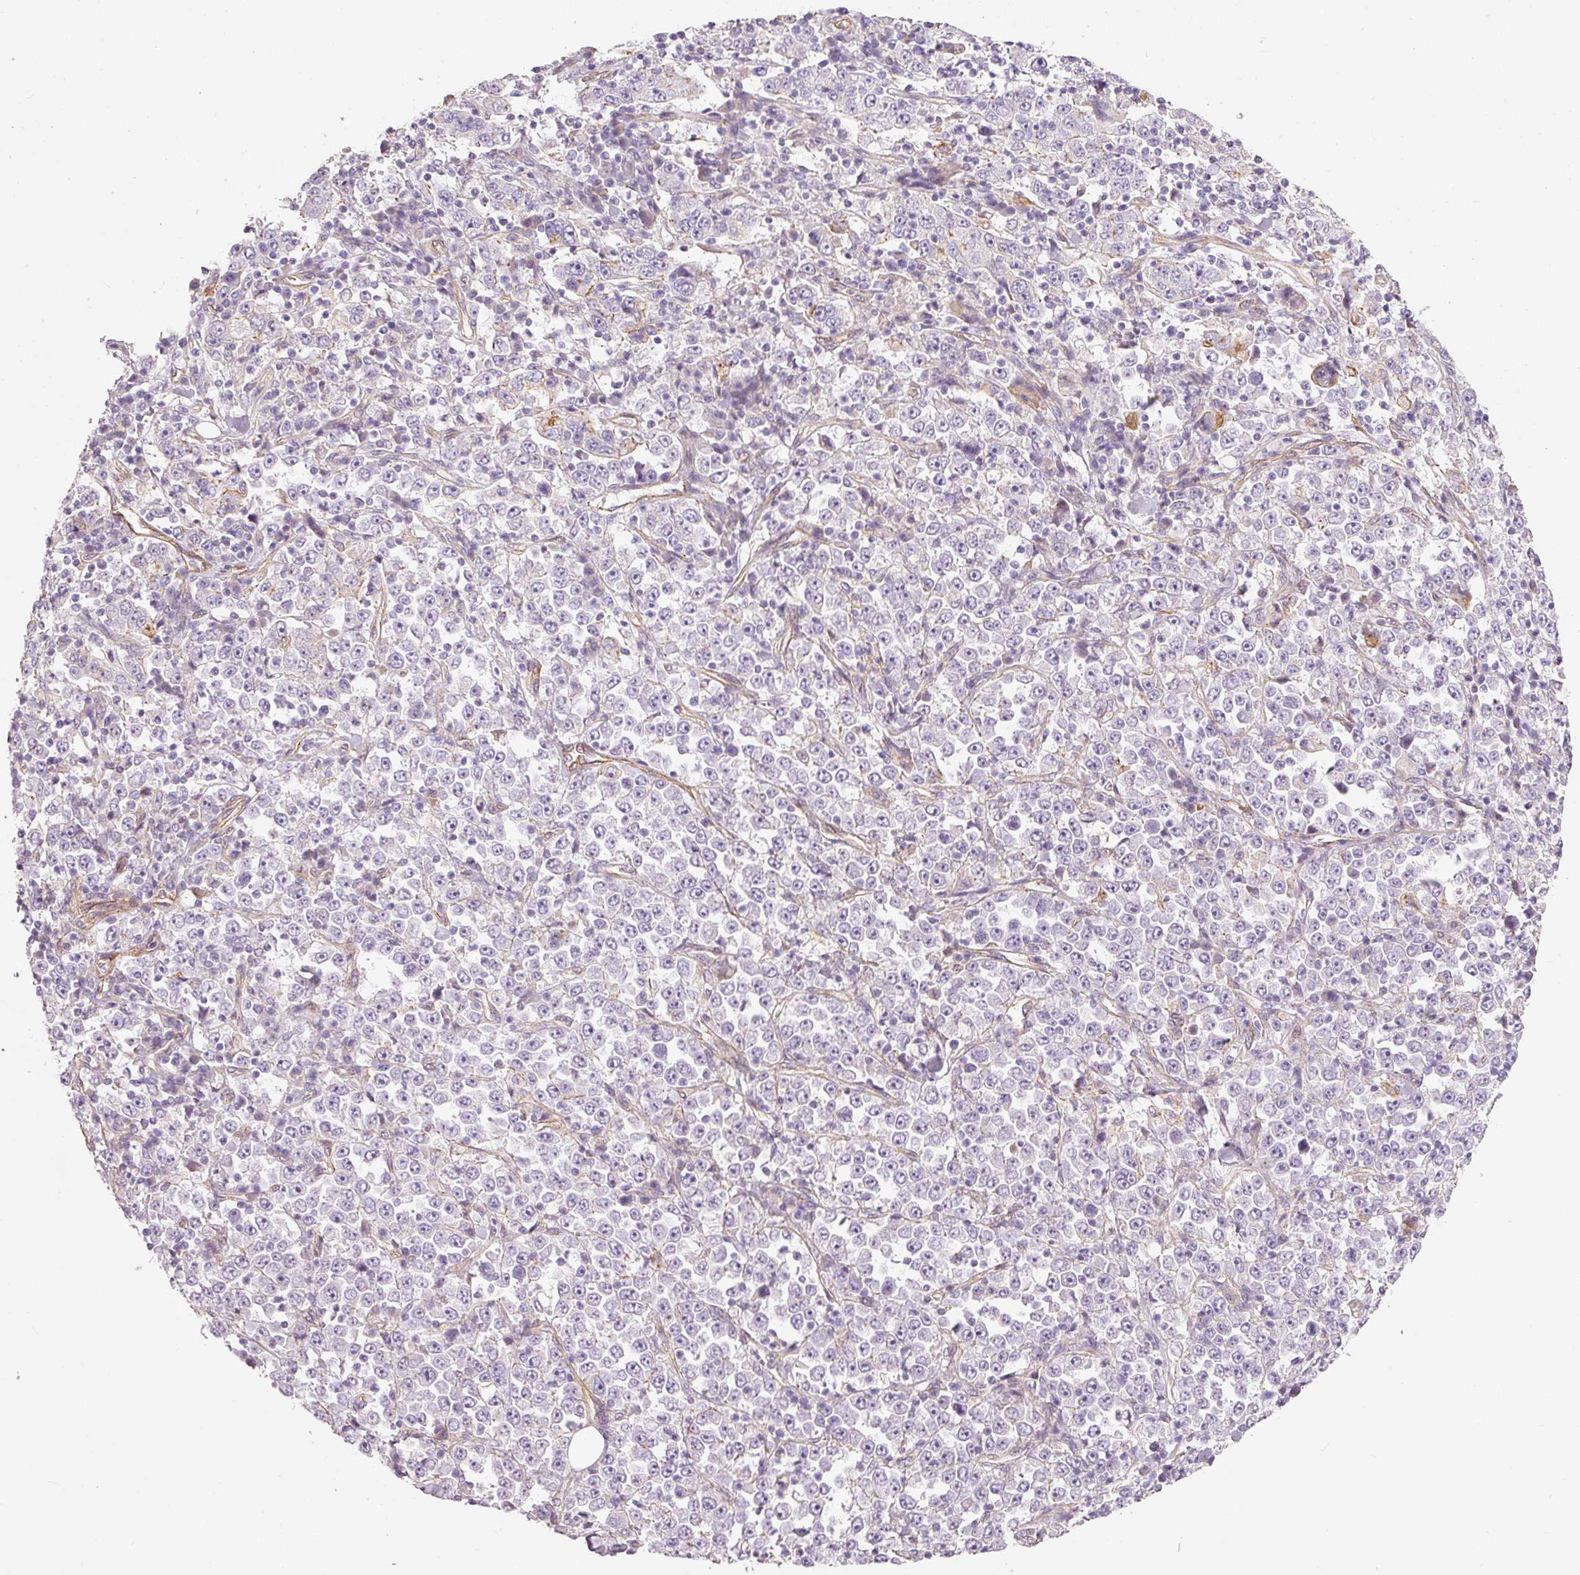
{"staining": {"intensity": "negative", "quantity": "none", "location": "none"}, "tissue": "stomach cancer", "cell_type": "Tumor cells", "image_type": "cancer", "snomed": [{"axis": "morphology", "description": "Normal tissue, NOS"}, {"axis": "morphology", "description": "Adenocarcinoma, NOS"}, {"axis": "topography", "description": "Stomach, upper"}, {"axis": "topography", "description": "Stomach"}], "caption": "Immunohistochemical staining of stomach cancer (adenocarcinoma) shows no significant positivity in tumor cells.", "gene": "OSR2", "patient": {"sex": "male", "age": 59}}